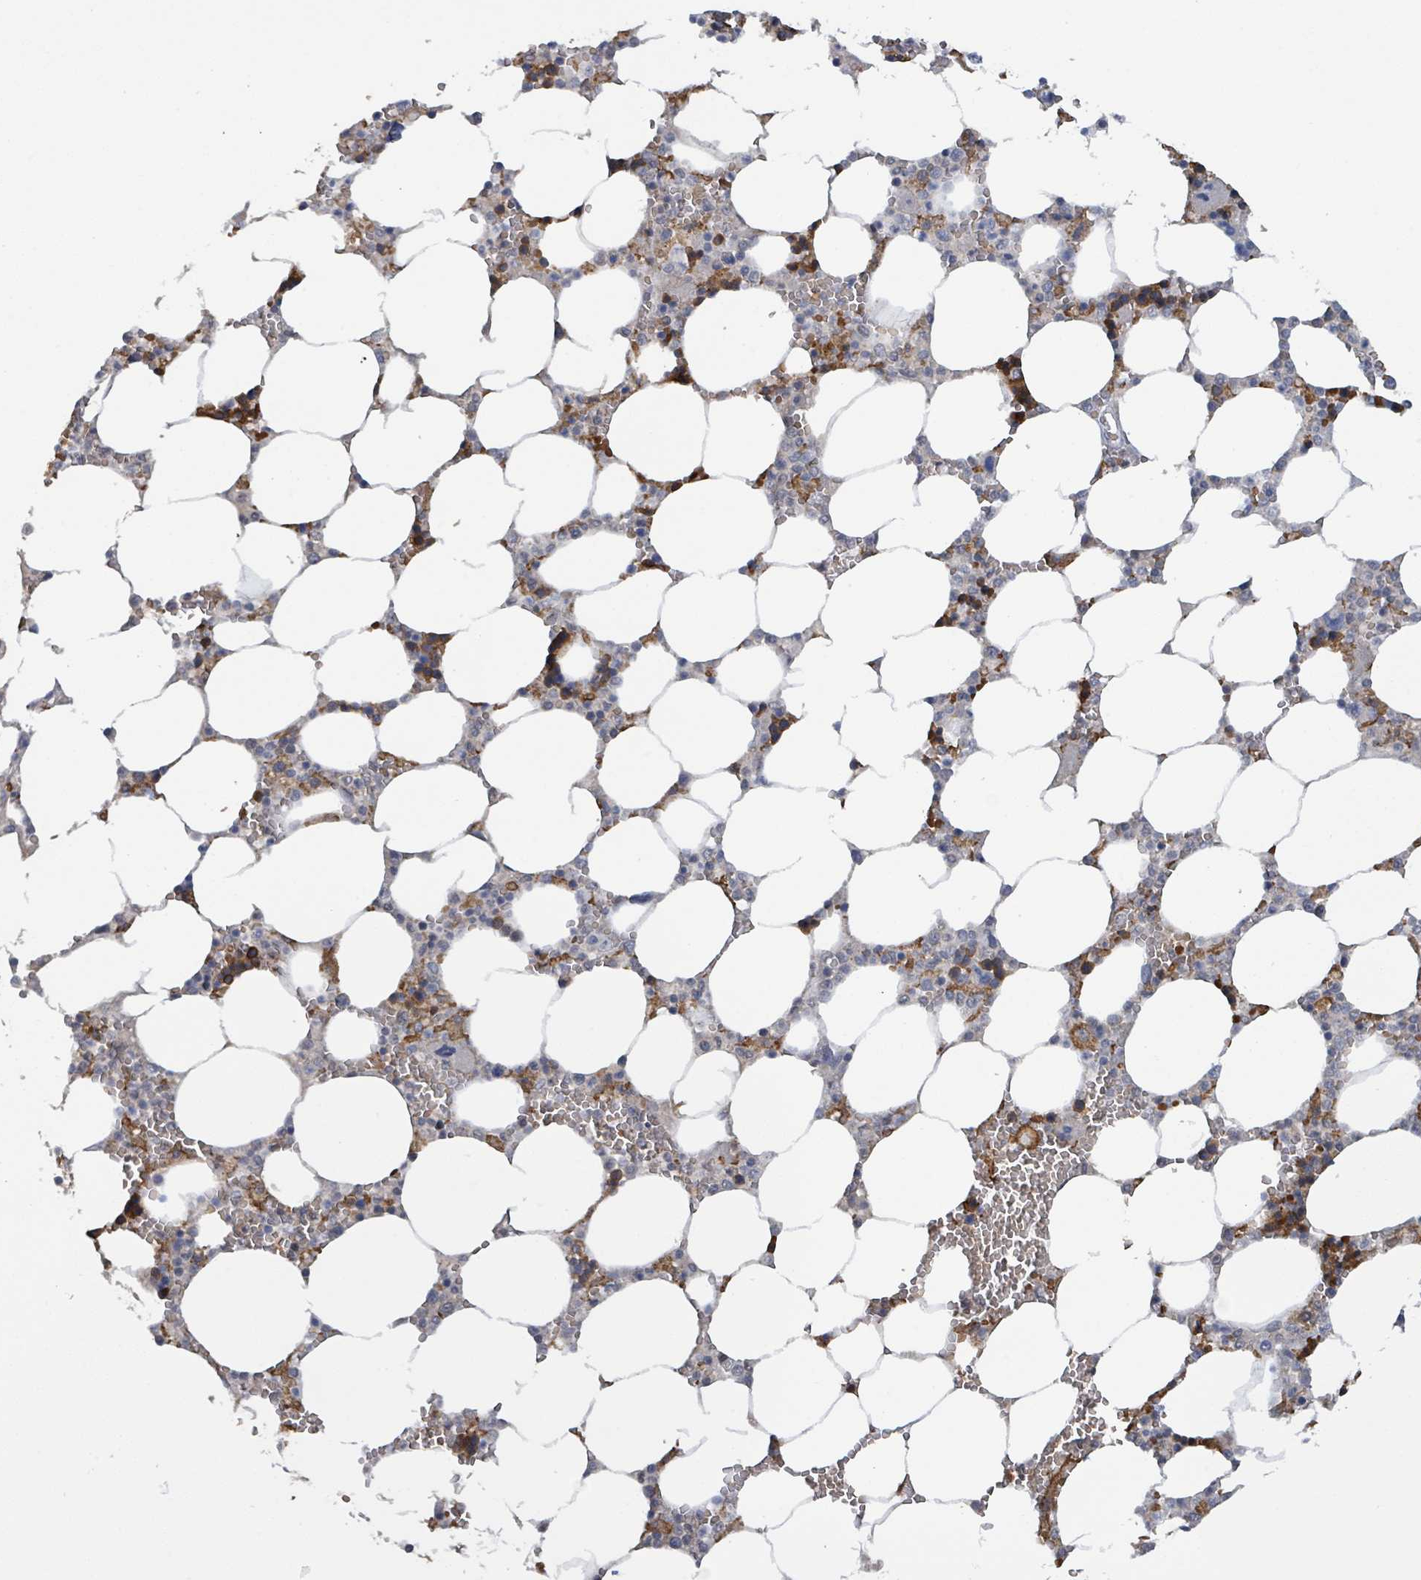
{"staining": {"intensity": "moderate", "quantity": "25%-75%", "location": "cytoplasmic/membranous"}, "tissue": "bone marrow", "cell_type": "Hematopoietic cells", "image_type": "normal", "snomed": [{"axis": "morphology", "description": "Normal tissue, NOS"}, {"axis": "topography", "description": "Bone marrow"}], "caption": "Bone marrow stained with IHC reveals moderate cytoplasmic/membranous positivity in approximately 25%-75% of hematopoietic cells.", "gene": "SEBOX", "patient": {"sex": "male", "age": 64}}